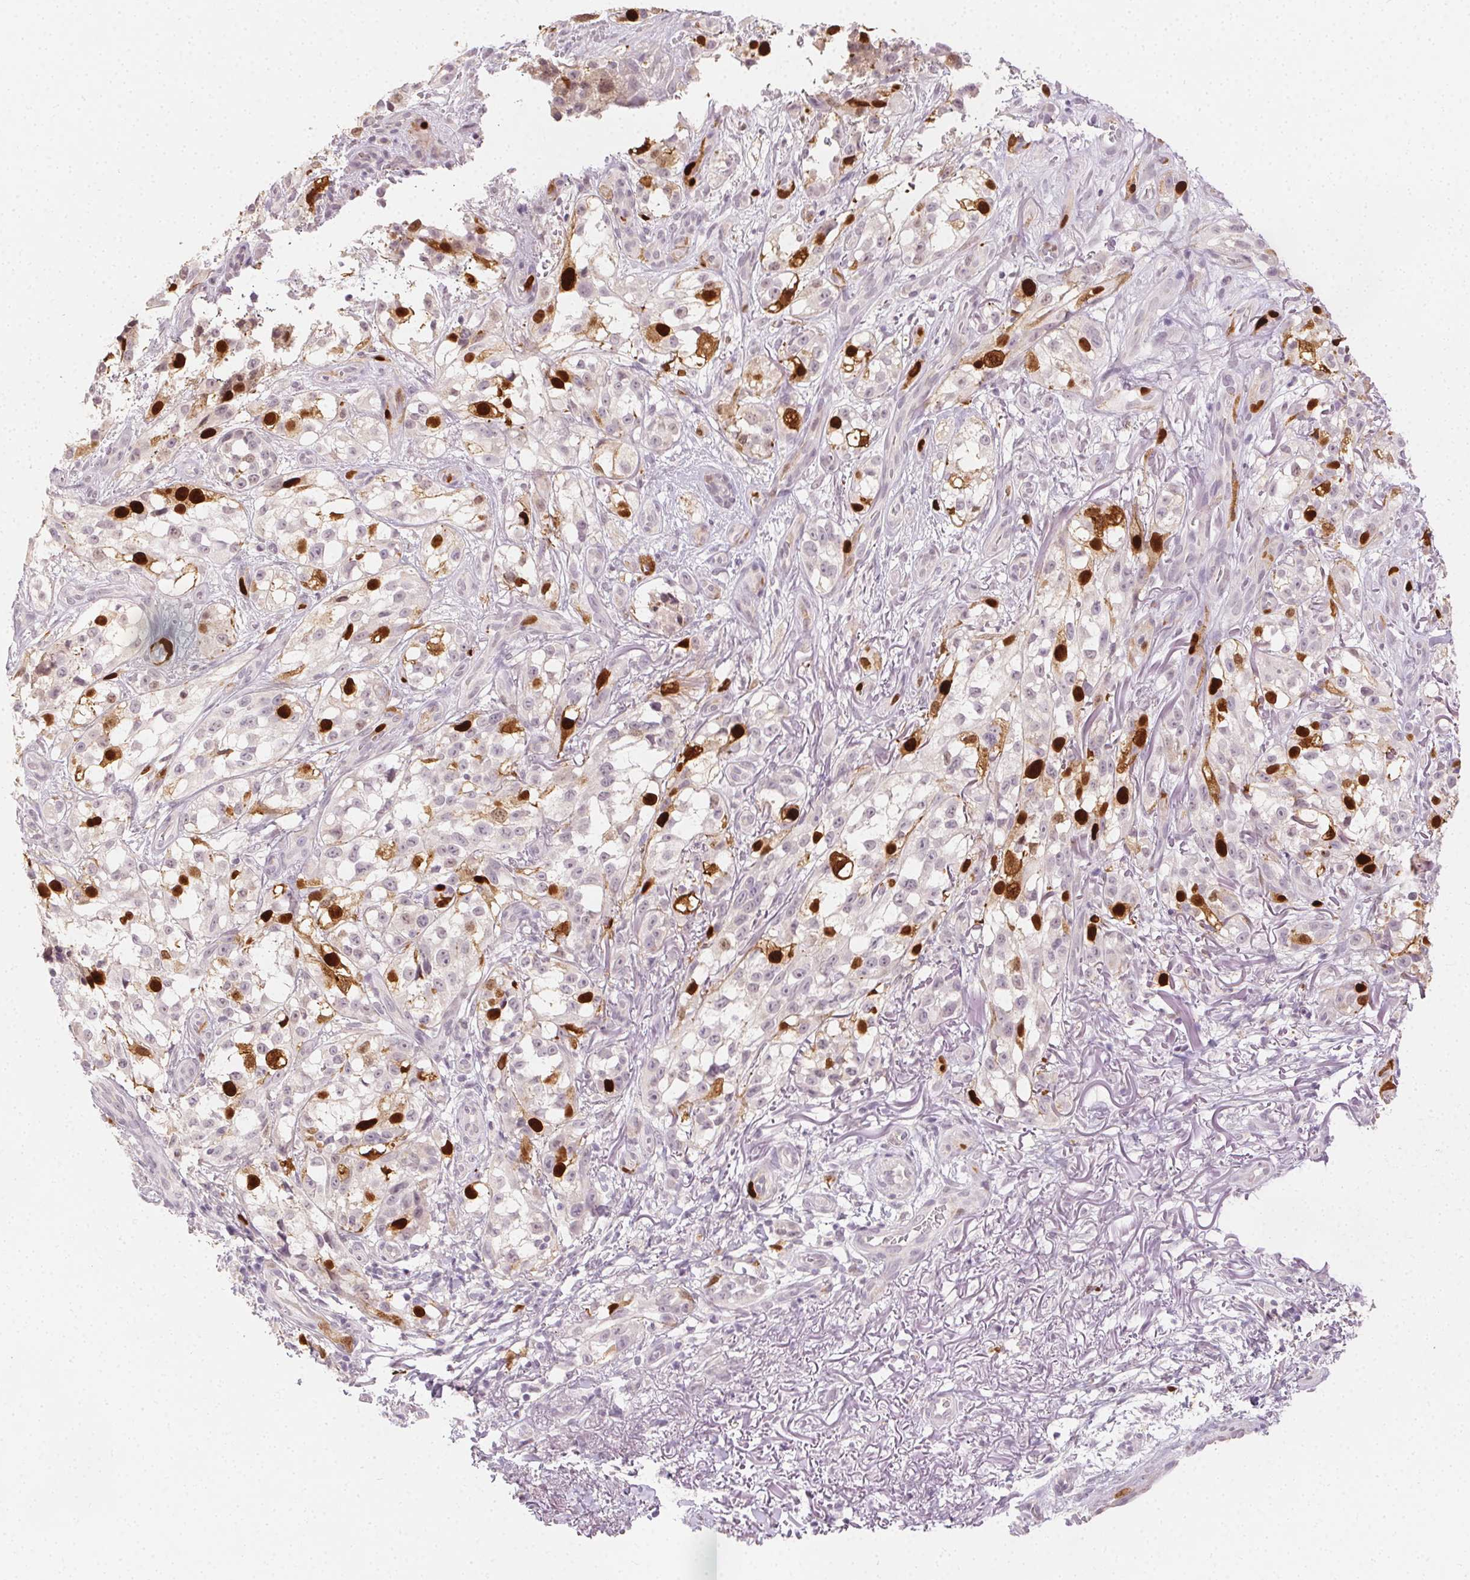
{"staining": {"intensity": "strong", "quantity": "25%-75%", "location": "nuclear"}, "tissue": "melanoma", "cell_type": "Tumor cells", "image_type": "cancer", "snomed": [{"axis": "morphology", "description": "Malignant melanoma, NOS"}, {"axis": "topography", "description": "Skin"}], "caption": "High-power microscopy captured an immunohistochemistry histopathology image of melanoma, revealing strong nuclear staining in about 25%-75% of tumor cells.", "gene": "ANLN", "patient": {"sex": "female", "age": 85}}